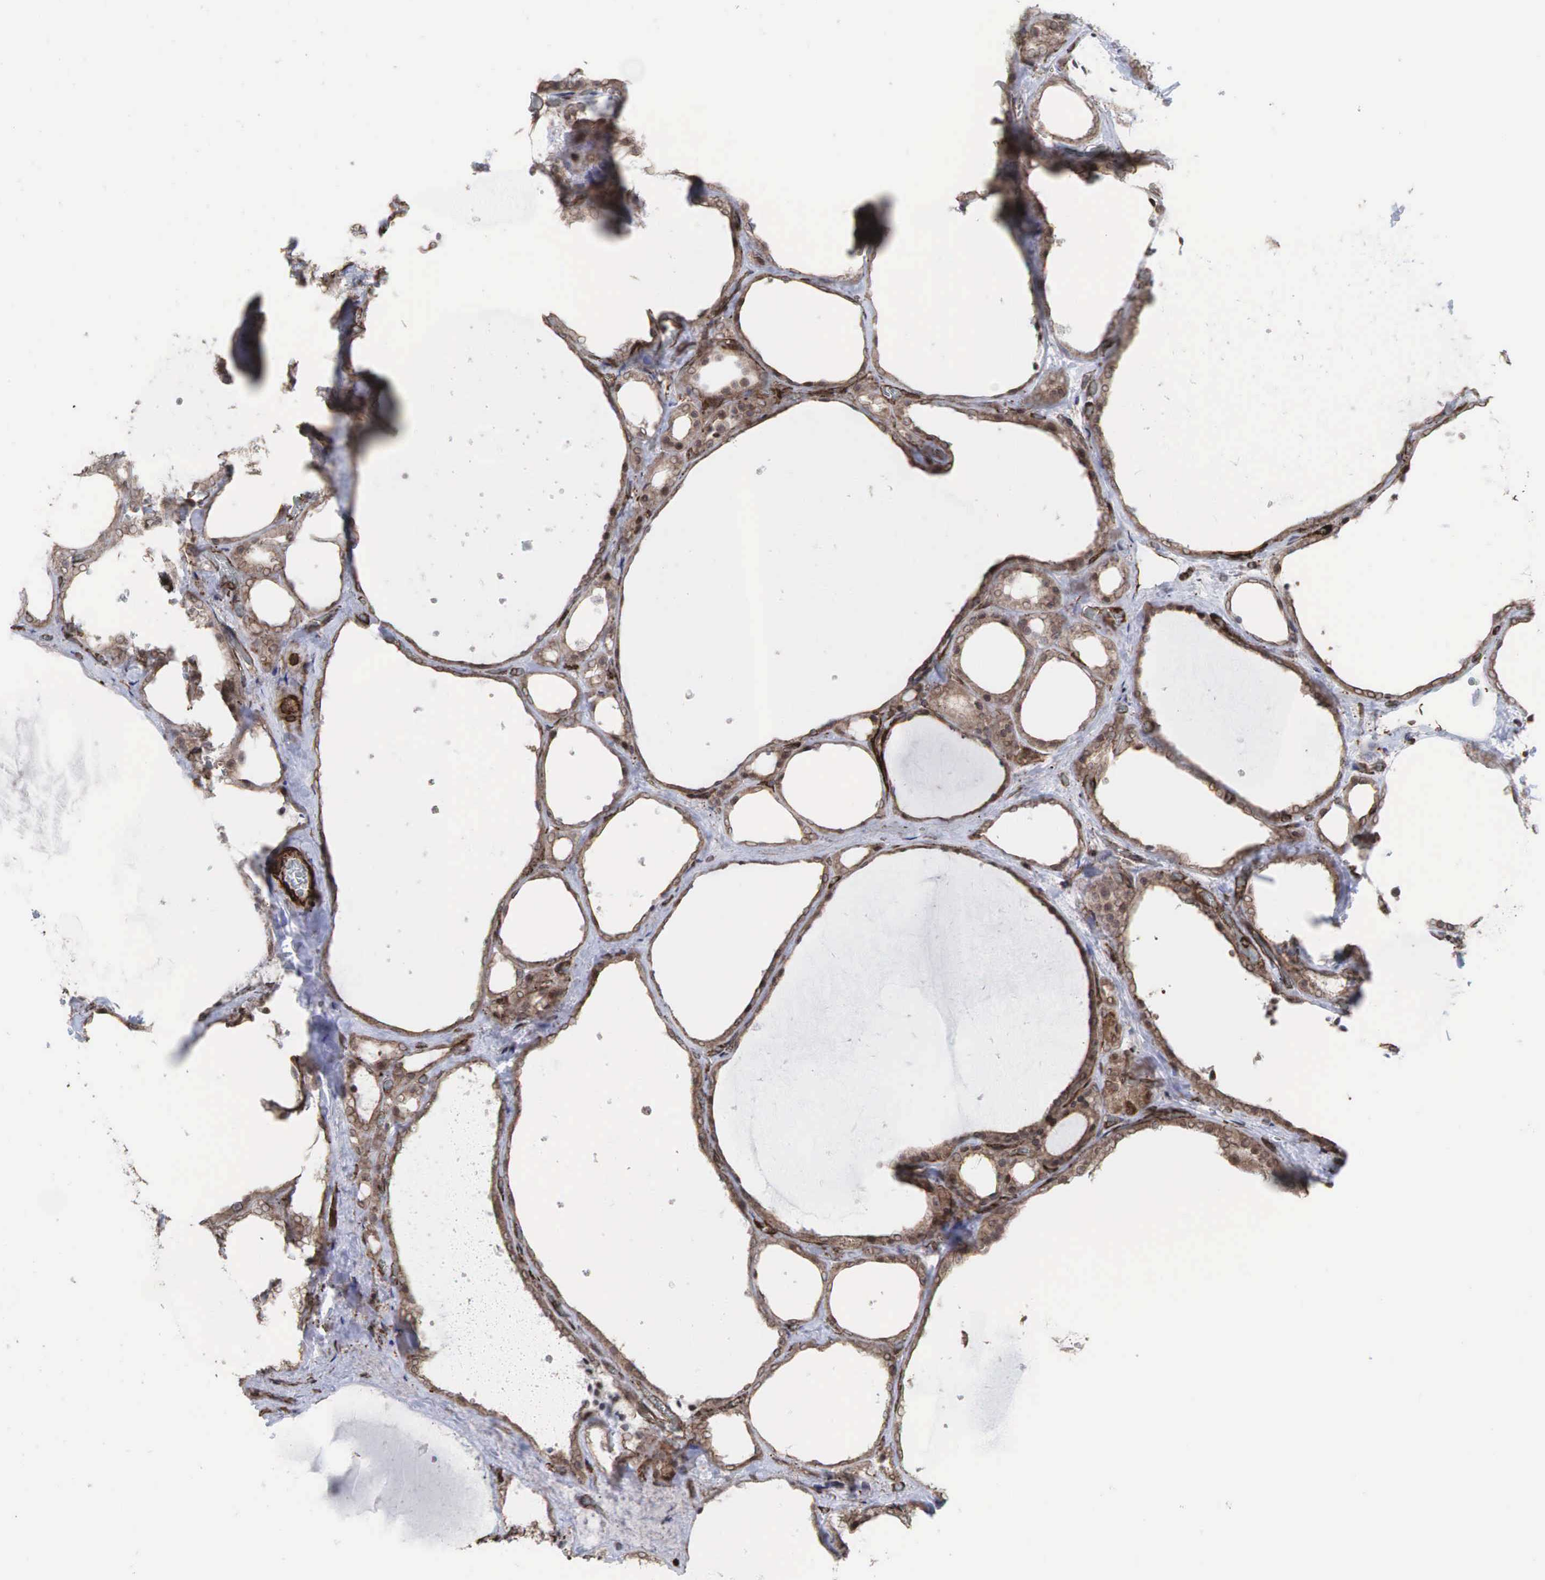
{"staining": {"intensity": "weak", "quantity": ">75%", "location": "cytoplasmic/membranous,nuclear"}, "tissue": "thyroid gland", "cell_type": "Glandular cells", "image_type": "normal", "snomed": [{"axis": "morphology", "description": "Normal tissue, NOS"}, {"axis": "topography", "description": "Thyroid gland"}], "caption": "An immunohistochemistry (IHC) photomicrograph of benign tissue is shown. Protein staining in brown shows weak cytoplasmic/membranous,nuclear positivity in thyroid gland within glandular cells. The staining was performed using DAB (3,3'-diaminobenzidine), with brown indicating positive protein expression. Nuclei are stained blue with hematoxylin.", "gene": "GPRASP1", "patient": {"sex": "male", "age": 76}}